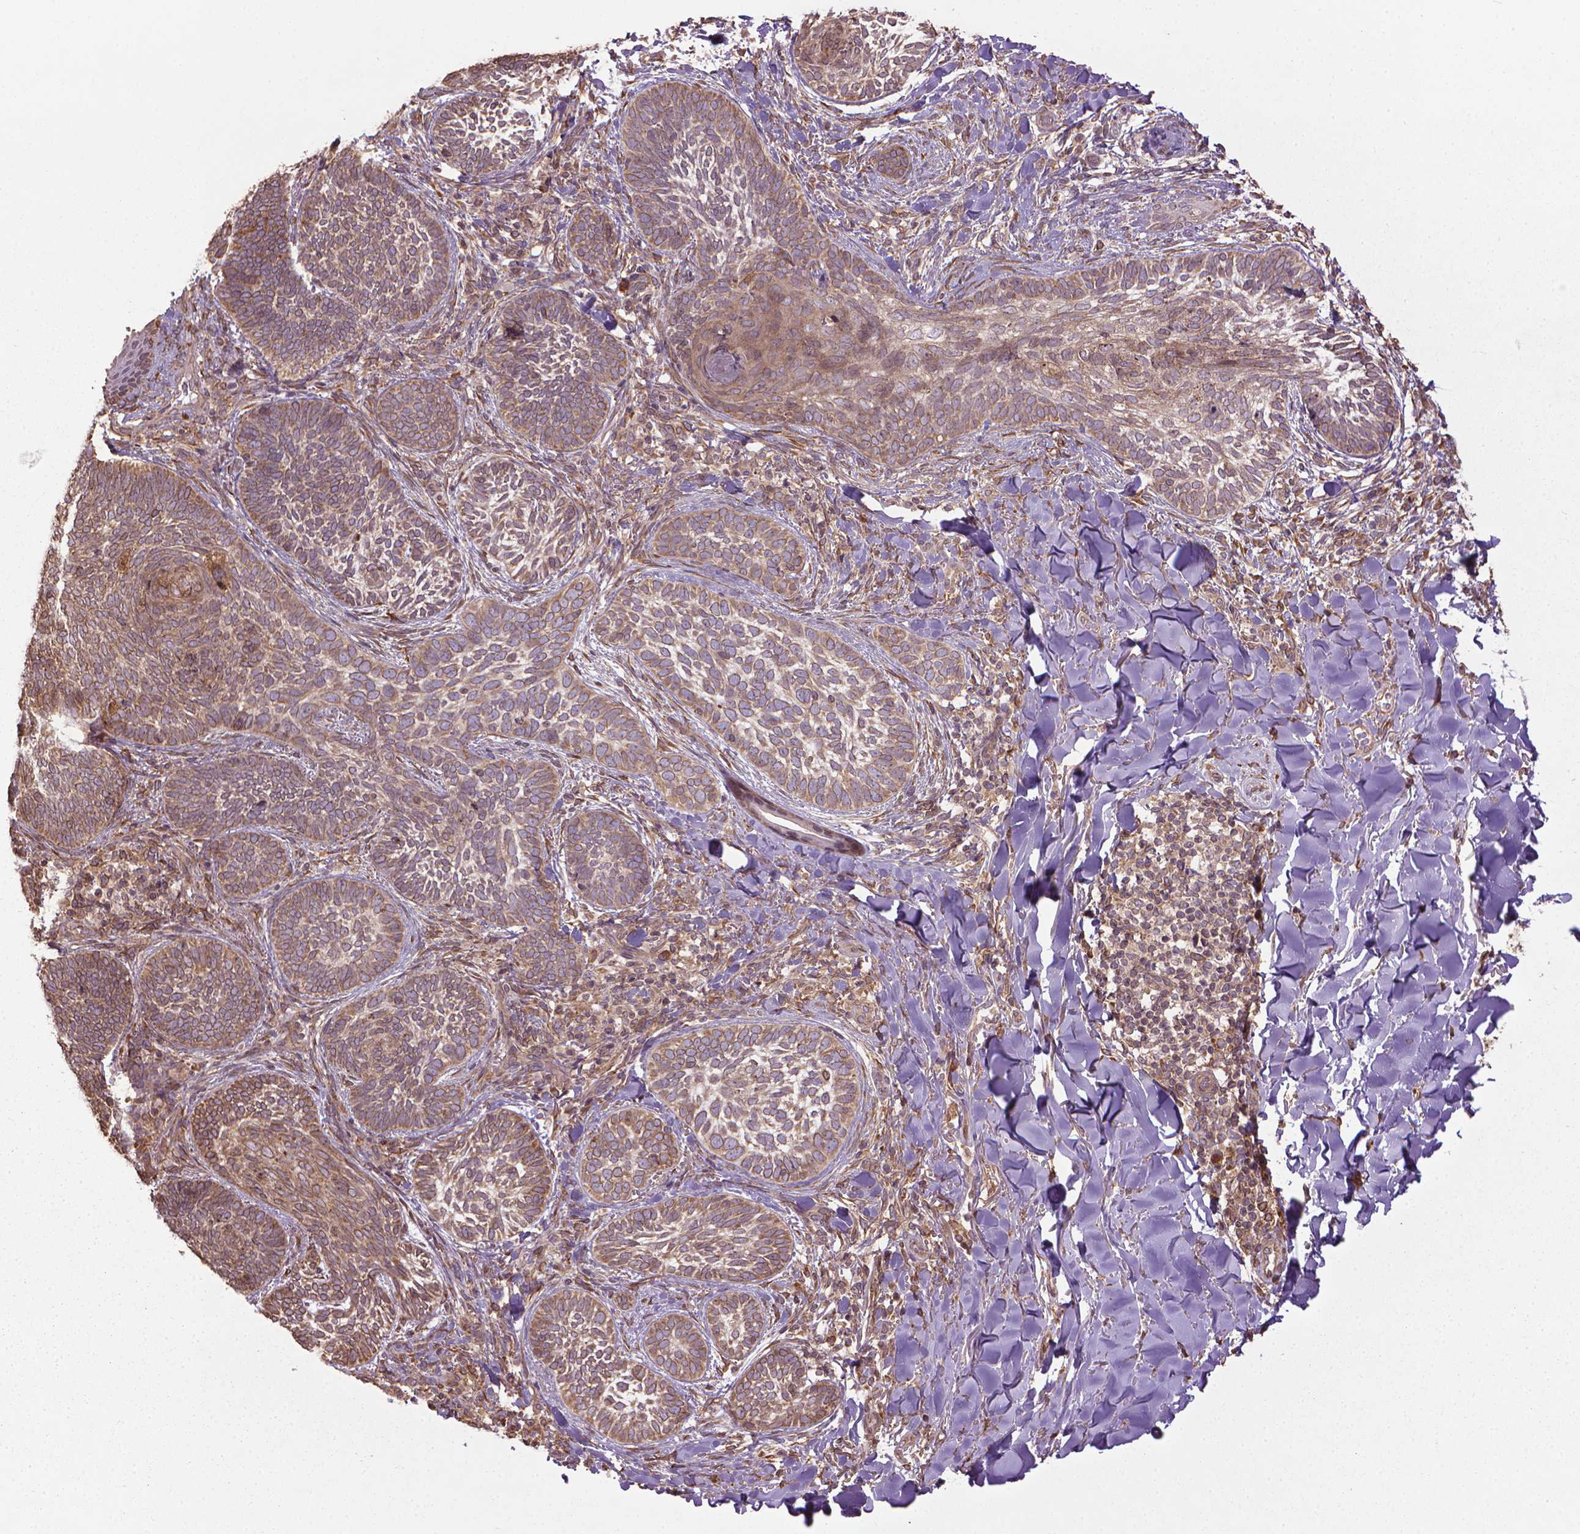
{"staining": {"intensity": "moderate", "quantity": ">75%", "location": "cytoplasmic/membranous"}, "tissue": "skin cancer", "cell_type": "Tumor cells", "image_type": "cancer", "snomed": [{"axis": "morphology", "description": "Normal tissue, NOS"}, {"axis": "morphology", "description": "Basal cell carcinoma"}, {"axis": "topography", "description": "Skin"}], "caption": "This histopathology image demonstrates immunohistochemistry (IHC) staining of human skin cancer, with medium moderate cytoplasmic/membranous staining in approximately >75% of tumor cells.", "gene": "GAS1", "patient": {"sex": "male", "age": 46}}